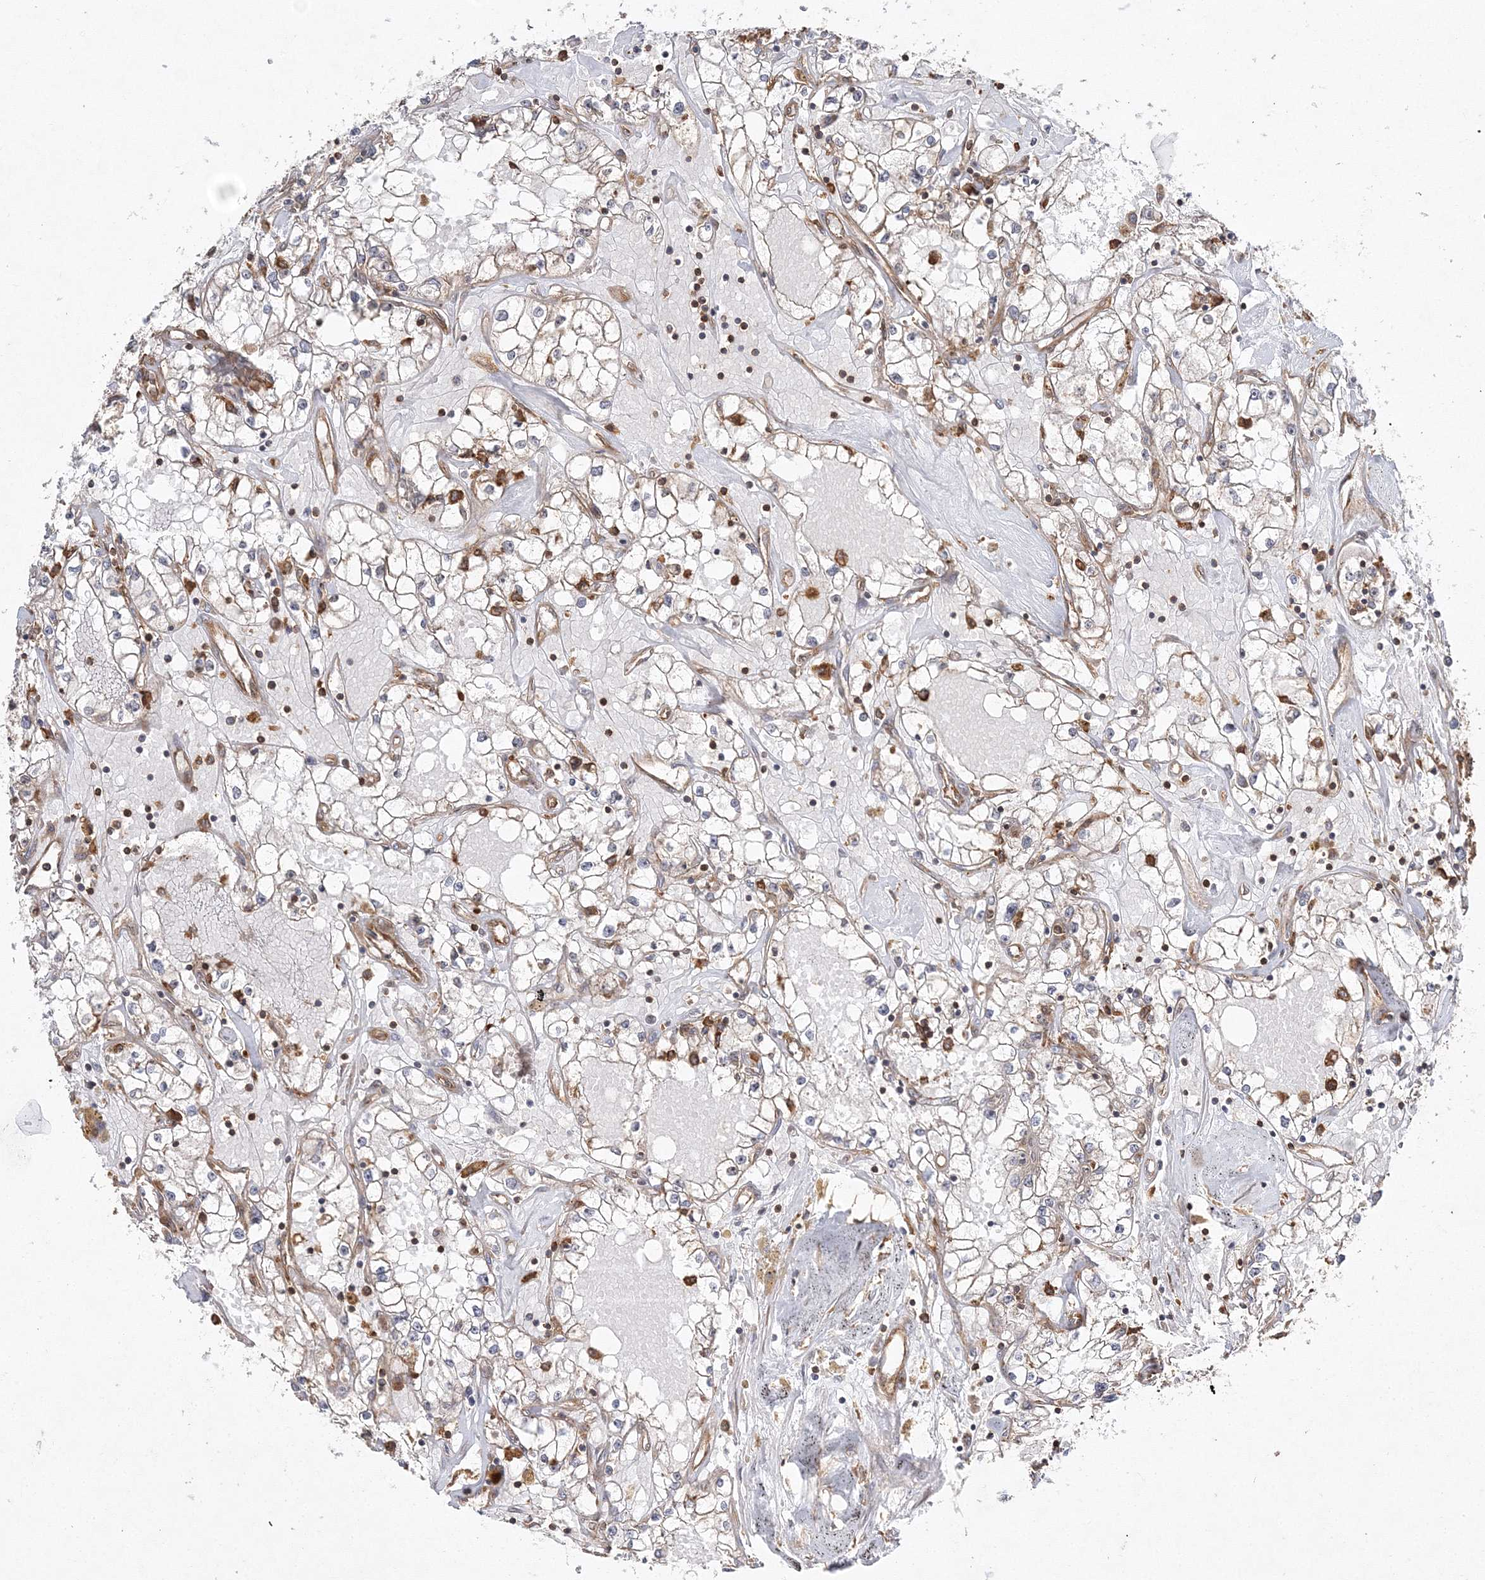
{"staining": {"intensity": "negative", "quantity": "none", "location": "none"}, "tissue": "renal cancer", "cell_type": "Tumor cells", "image_type": "cancer", "snomed": [{"axis": "morphology", "description": "Adenocarcinoma, NOS"}, {"axis": "topography", "description": "Kidney"}], "caption": "Adenocarcinoma (renal) was stained to show a protein in brown. There is no significant expression in tumor cells. Nuclei are stained in blue.", "gene": "WDR37", "patient": {"sex": "male", "age": 56}}